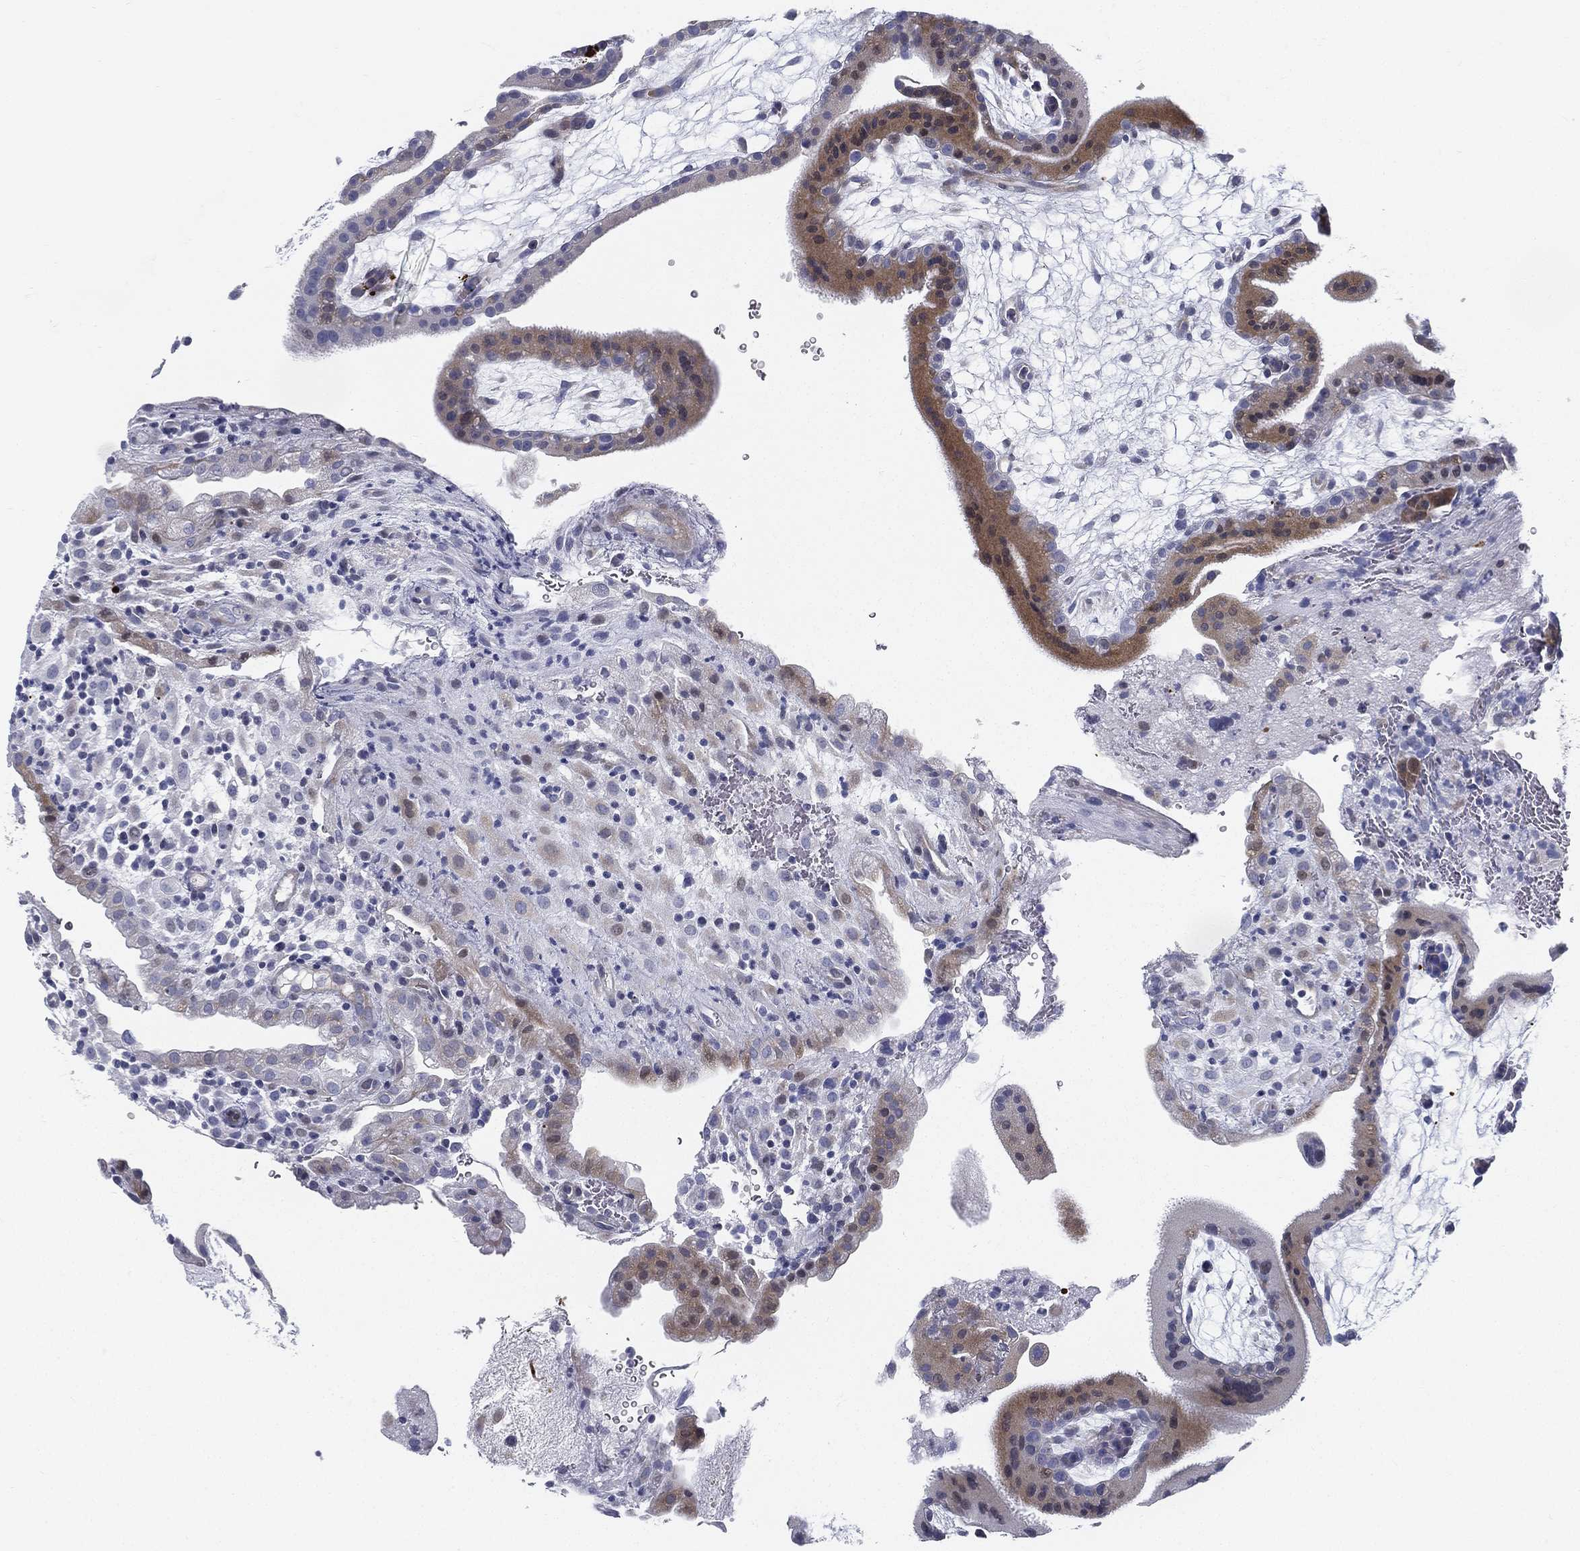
{"staining": {"intensity": "negative", "quantity": "none", "location": "none"}, "tissue": "placenta", "cell_type": "Decidual cells", "image_type": "normal", "snomed": [{"axis": "morphology", "description": "Normal tissue, NOS"}, {"axis": "topography", "description": "Placenta"}], "caption": "Decidual cells show no significant protein expression in benign placenta. Brightfield microscopy of immunohistochemistry stained with DAB (3,3'-diaminobenzidine) (brown) and hematoxylin (blue), captured at high magnification.", "gene": "SPPL2C", "patient": {"sex": "female", "age": 19}}